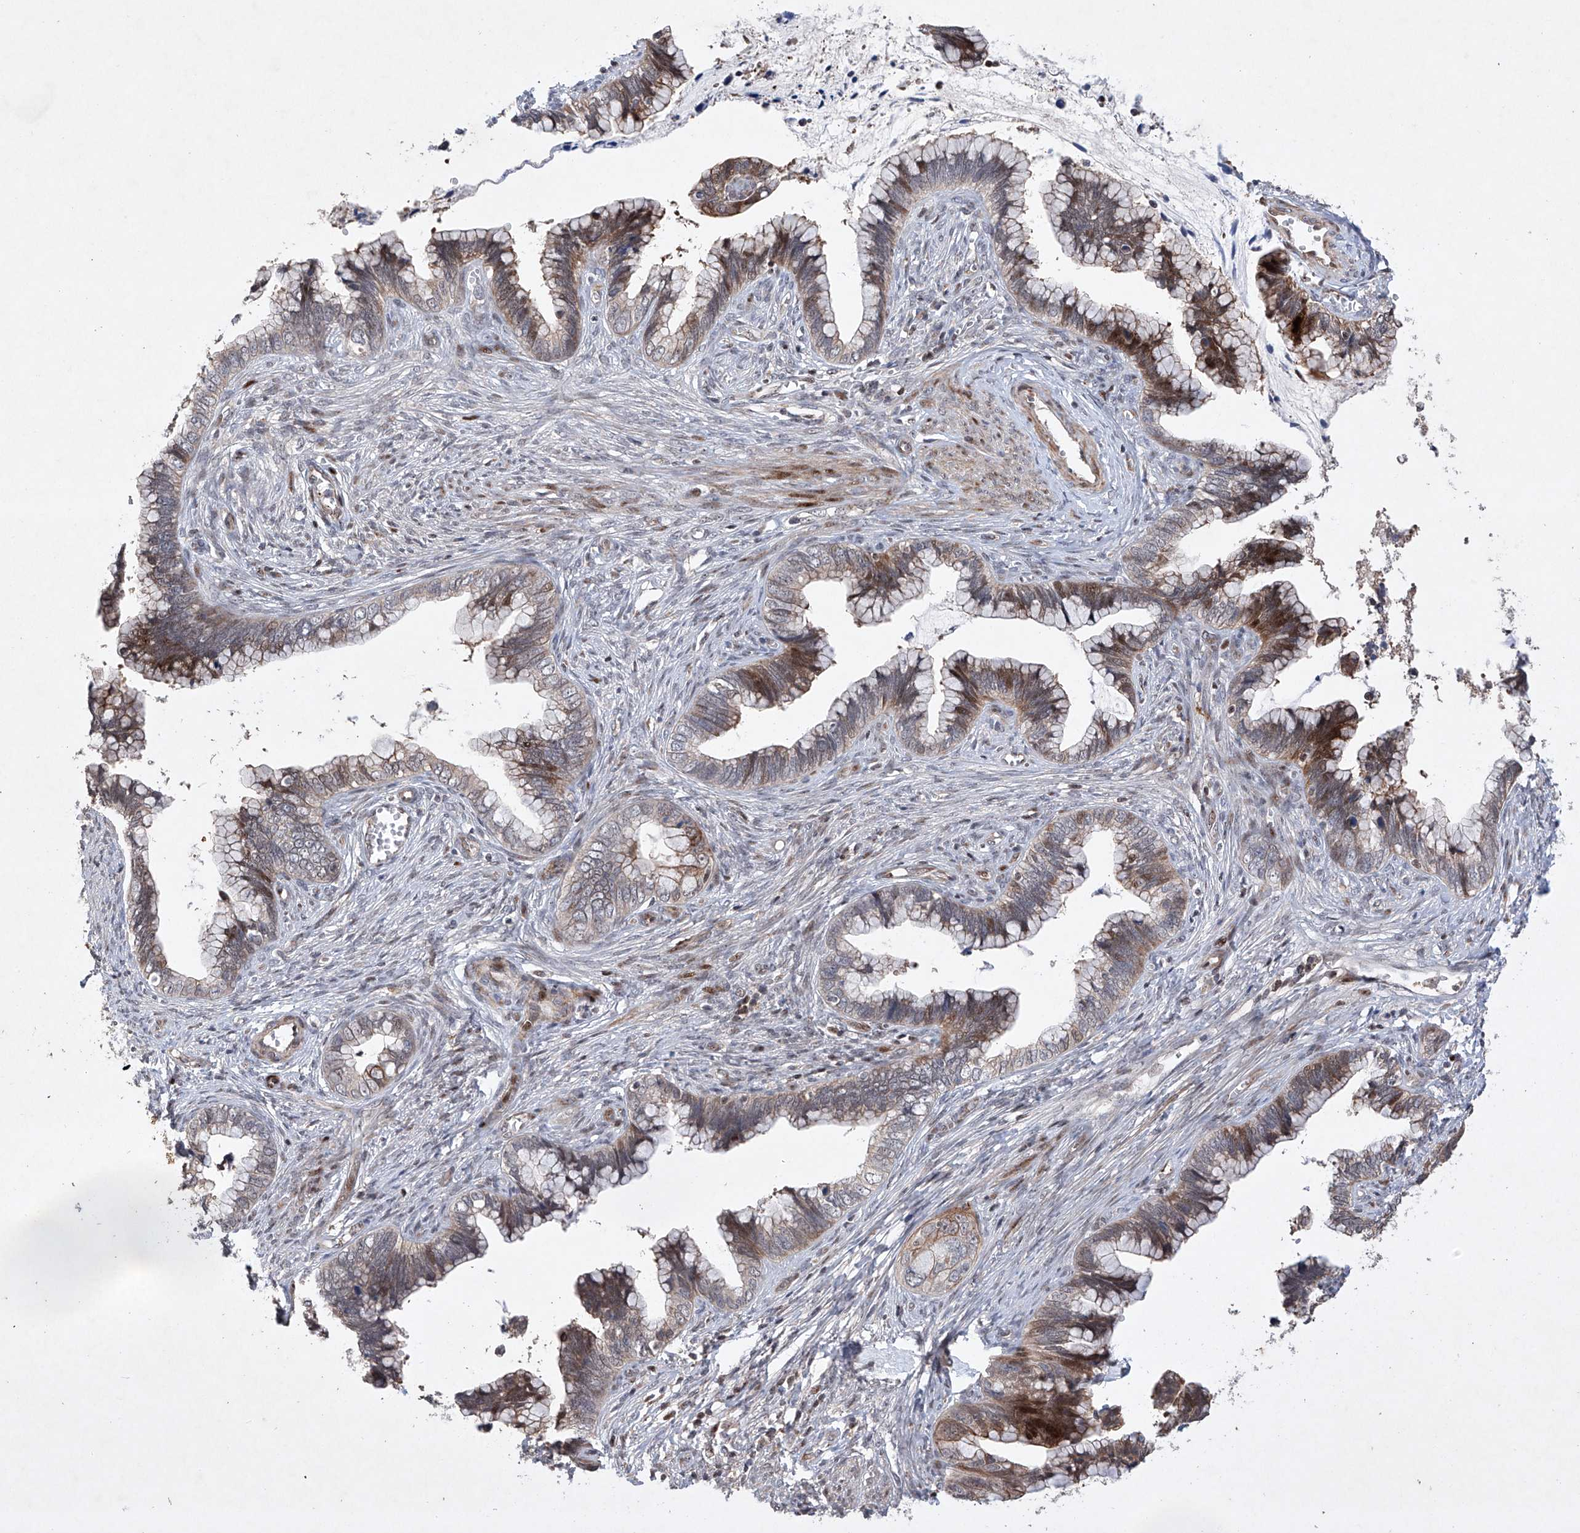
{"staining": {"intensity": "strong", "quantity": "<25%", "location": "cytoplasmic/membranous"}, "tissue": "cervical cancer", "cell_type": "Tumor cells", "image_type": "cancer", "snomed": [{"axis": "morphology", "description": "Adenocarcinoma, NOS"}, {"axis": "topography", "description": "Cervix"}], "caption": "Tumor cells show medium levels of strong cytoplasmic/membranous staining in about <25% of cells in human cervical cancer. (brown staining indicates protein expression, while blue staining denotes nuclei).", "gene": "AFG1L", "patient": {"sex": "female", "age": 44}}